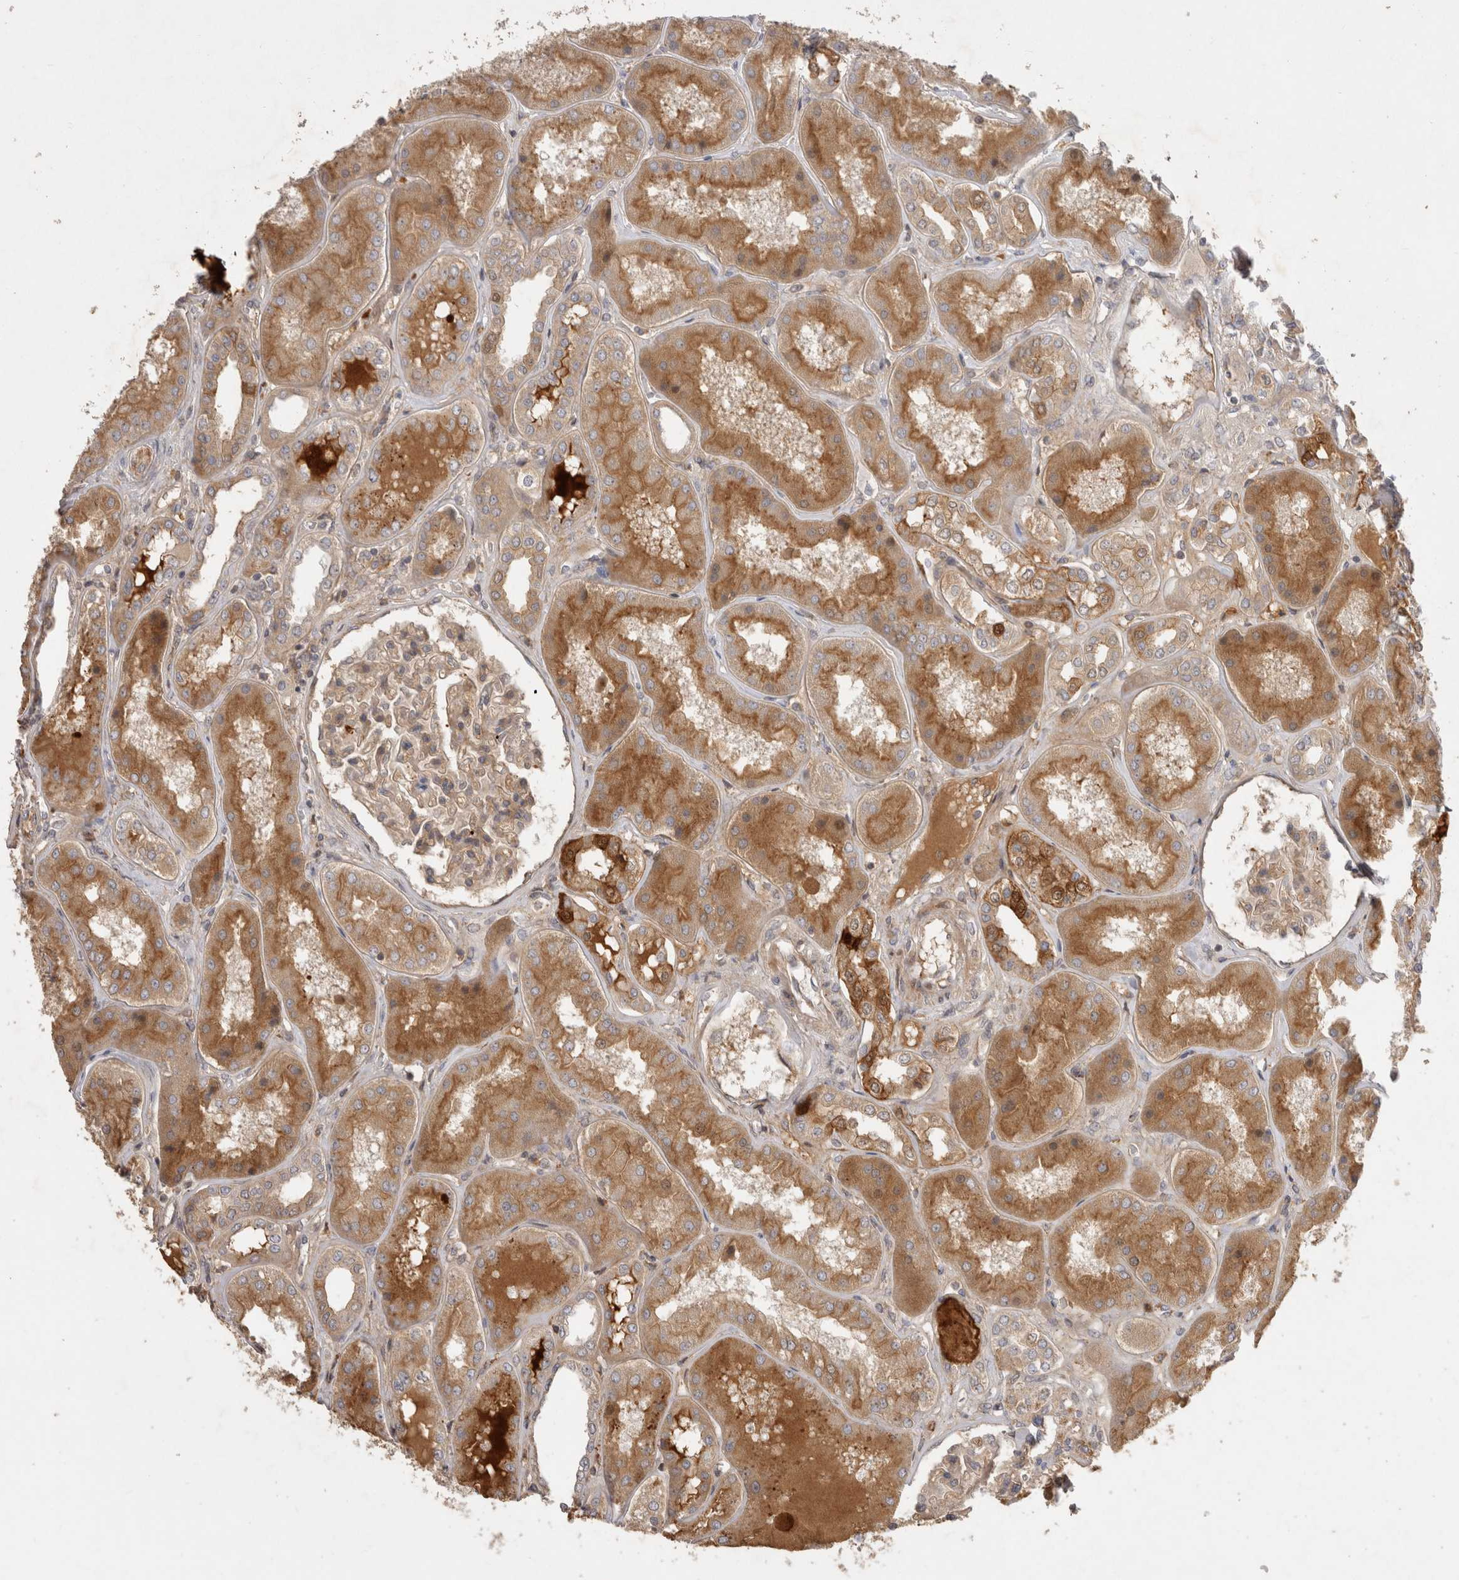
{"staining": {"intensity": "weak", "quantity": ">75%", "location": "cytoplasmic/membranous"}, "tissue": "kidney", "cell_type": "Cells in glomeruli", "image_type": "normal", "snomed": [{"axis": "morphology", "description": "Normal tissue, NOS"}, {"axis": "topography", "description": "Kidney"}], "caption": "Immunohistochemistry of unremarkable kidney demonstrates low levels of weak cytoplasmic/membranous expression in about >75% of cells in glomeruli.", "gene": "PPP1R42", "patient": {"sex": "female", "age": 56}}